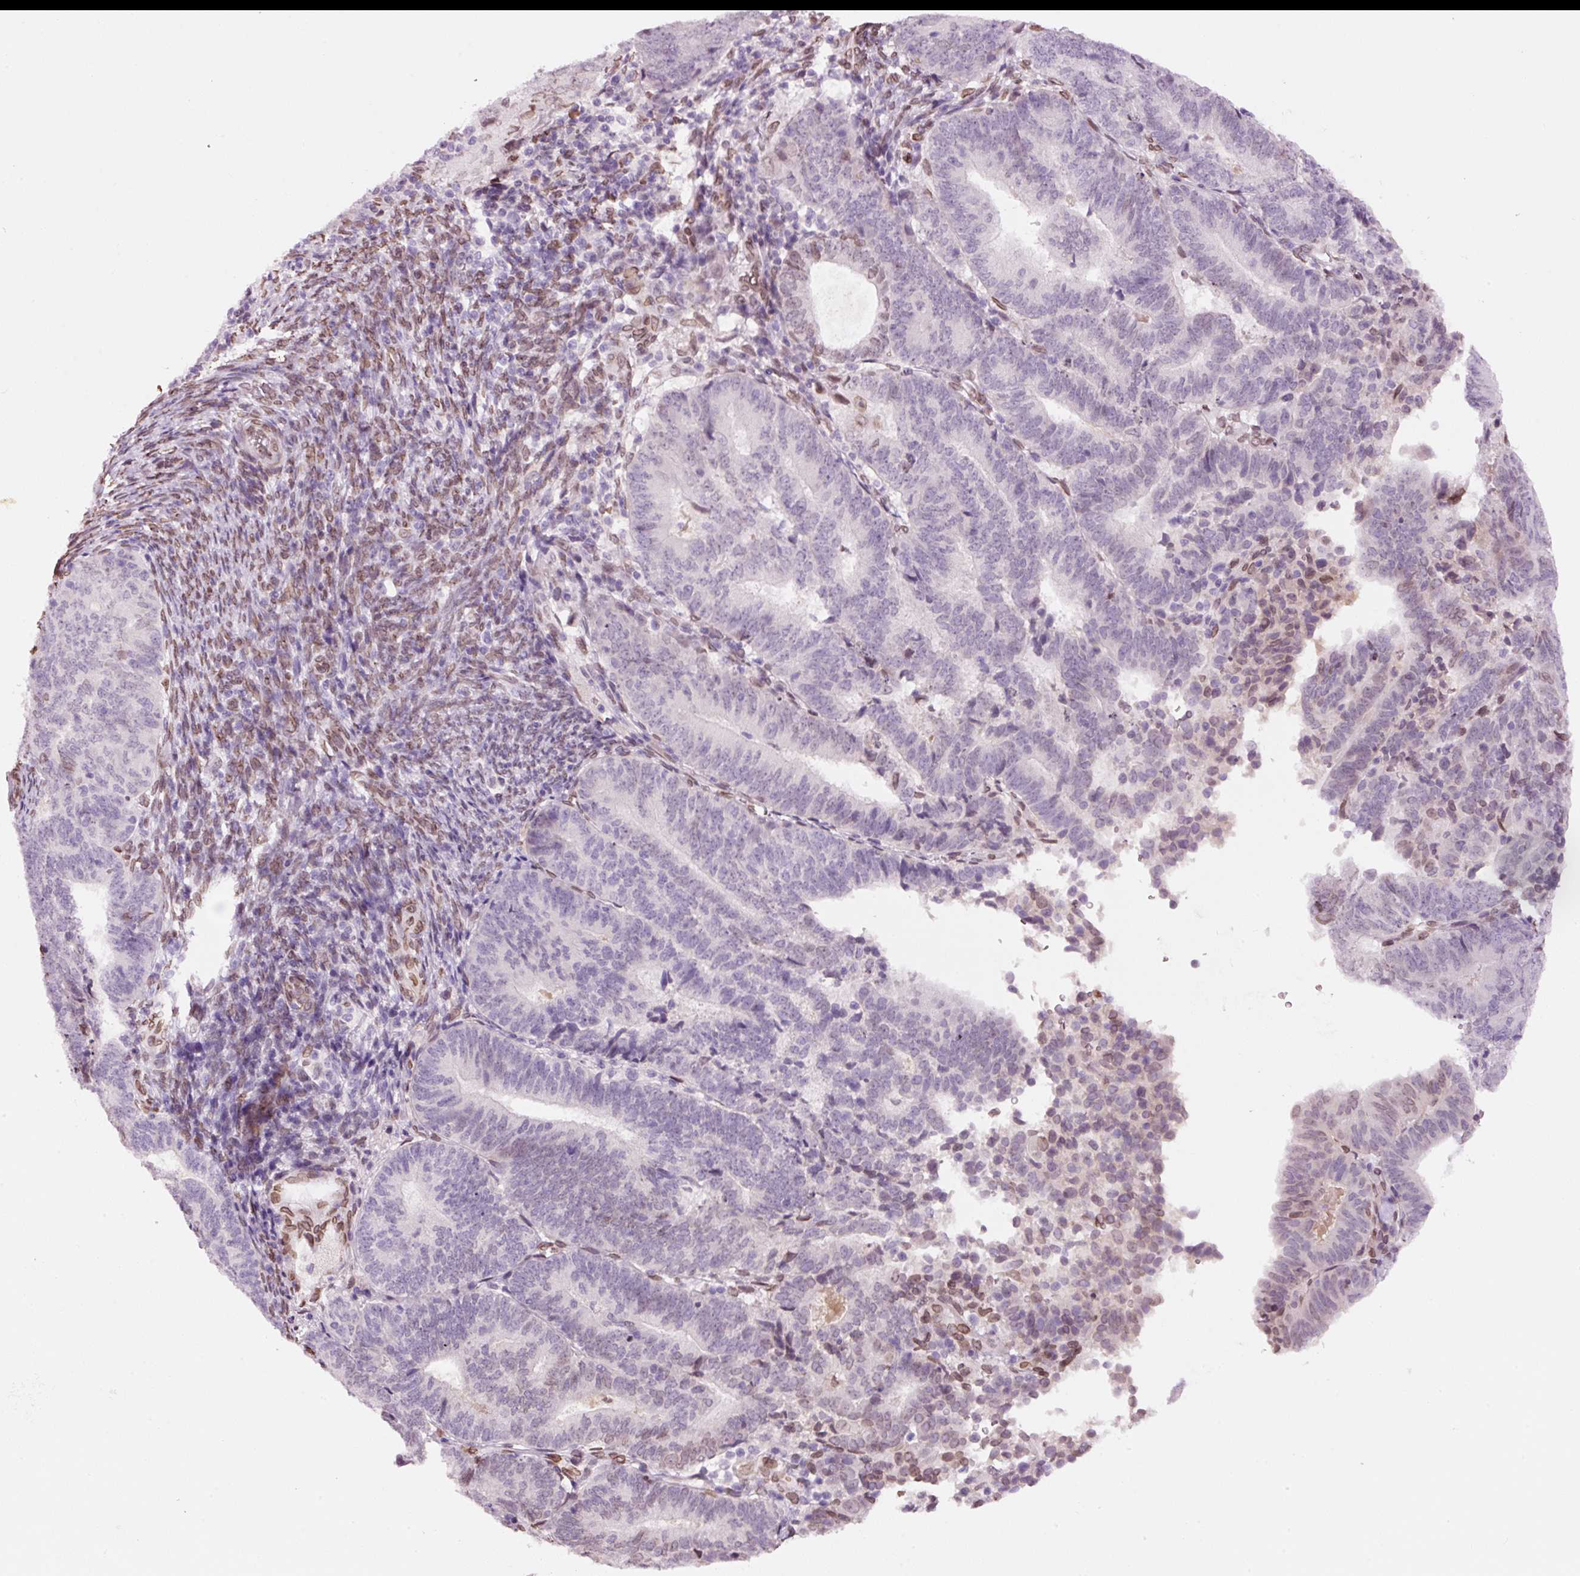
{"staining": {"intensity": "weak", "quantity": "<25%", "location": "cytoplasmic/membranous,nuclear"}, "tissue": "endometrial cancer", "cell_type": "Tumor cells", "image_type": "cancer", "snomed": [{"axis": "morphology", "description": "Adenocarcinoma, NOS"}, {"axis": "topography", "description": "Endometrium"}], "caption": "The image displays no significant staining in tumor cells of endometrial cancer (adenocarcinoma).", "gene": "ZNF224", "patient": {"sex": "female", "age": 70}}